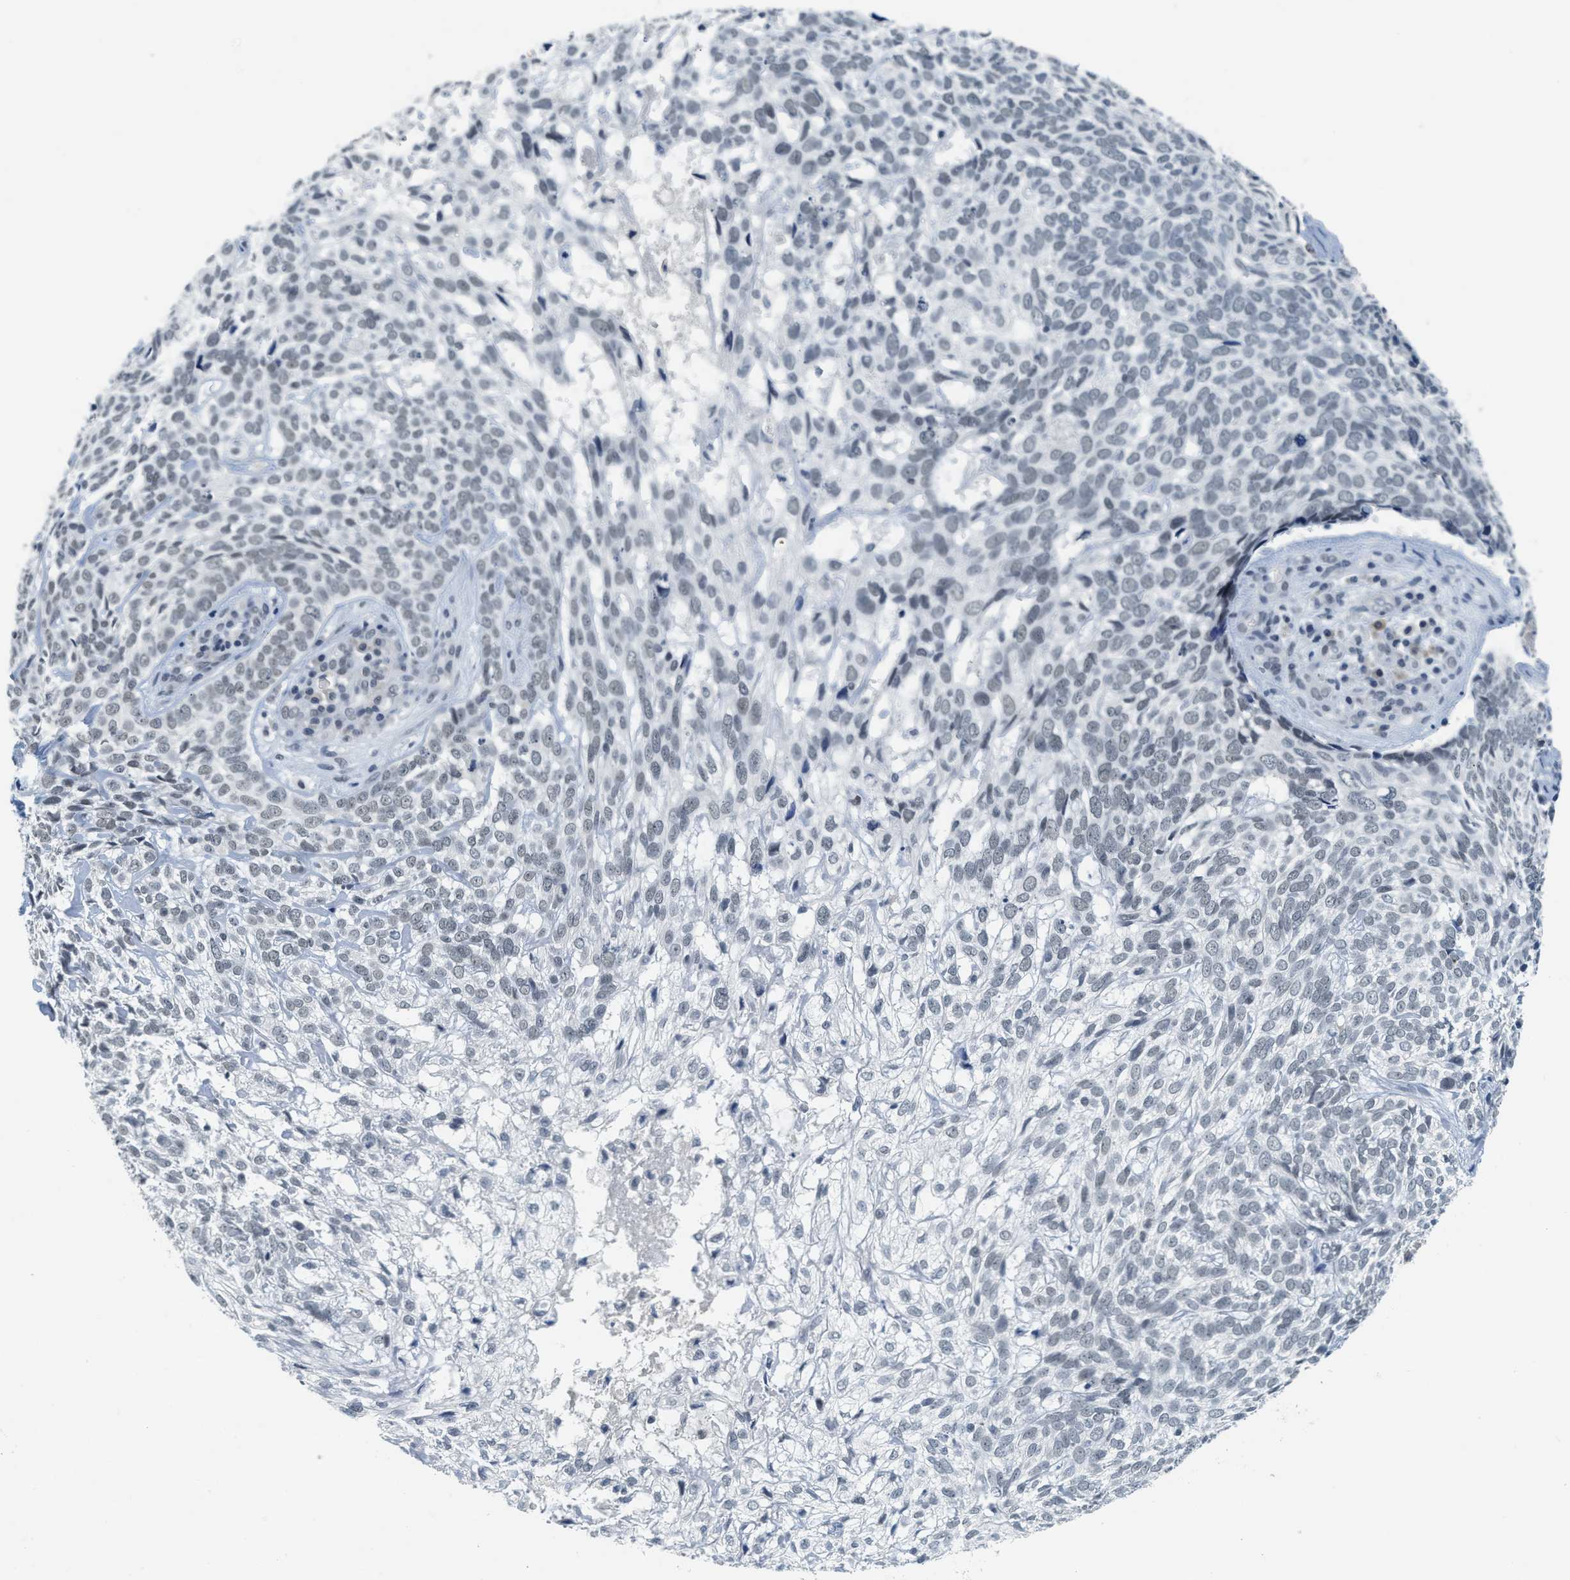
{"staining": {"intensity": "negative", "quantity": "none", "location": "none"}, "tissue": "skin cancer", "cell_type": "Tumor cells", "image_type": "cancer", "snomed": [{"axis": "morphology", "description": "Basal cell carcinoma"}, {"axis": "topography", "description": "Skin"}], "caption": "This is a image of immunohistochemistry staining of basal cell carcinoma (skin), which shows no expression in tumor cells.", "gene": "MZF1", "patient": {"sex": "male", "age": 72}}